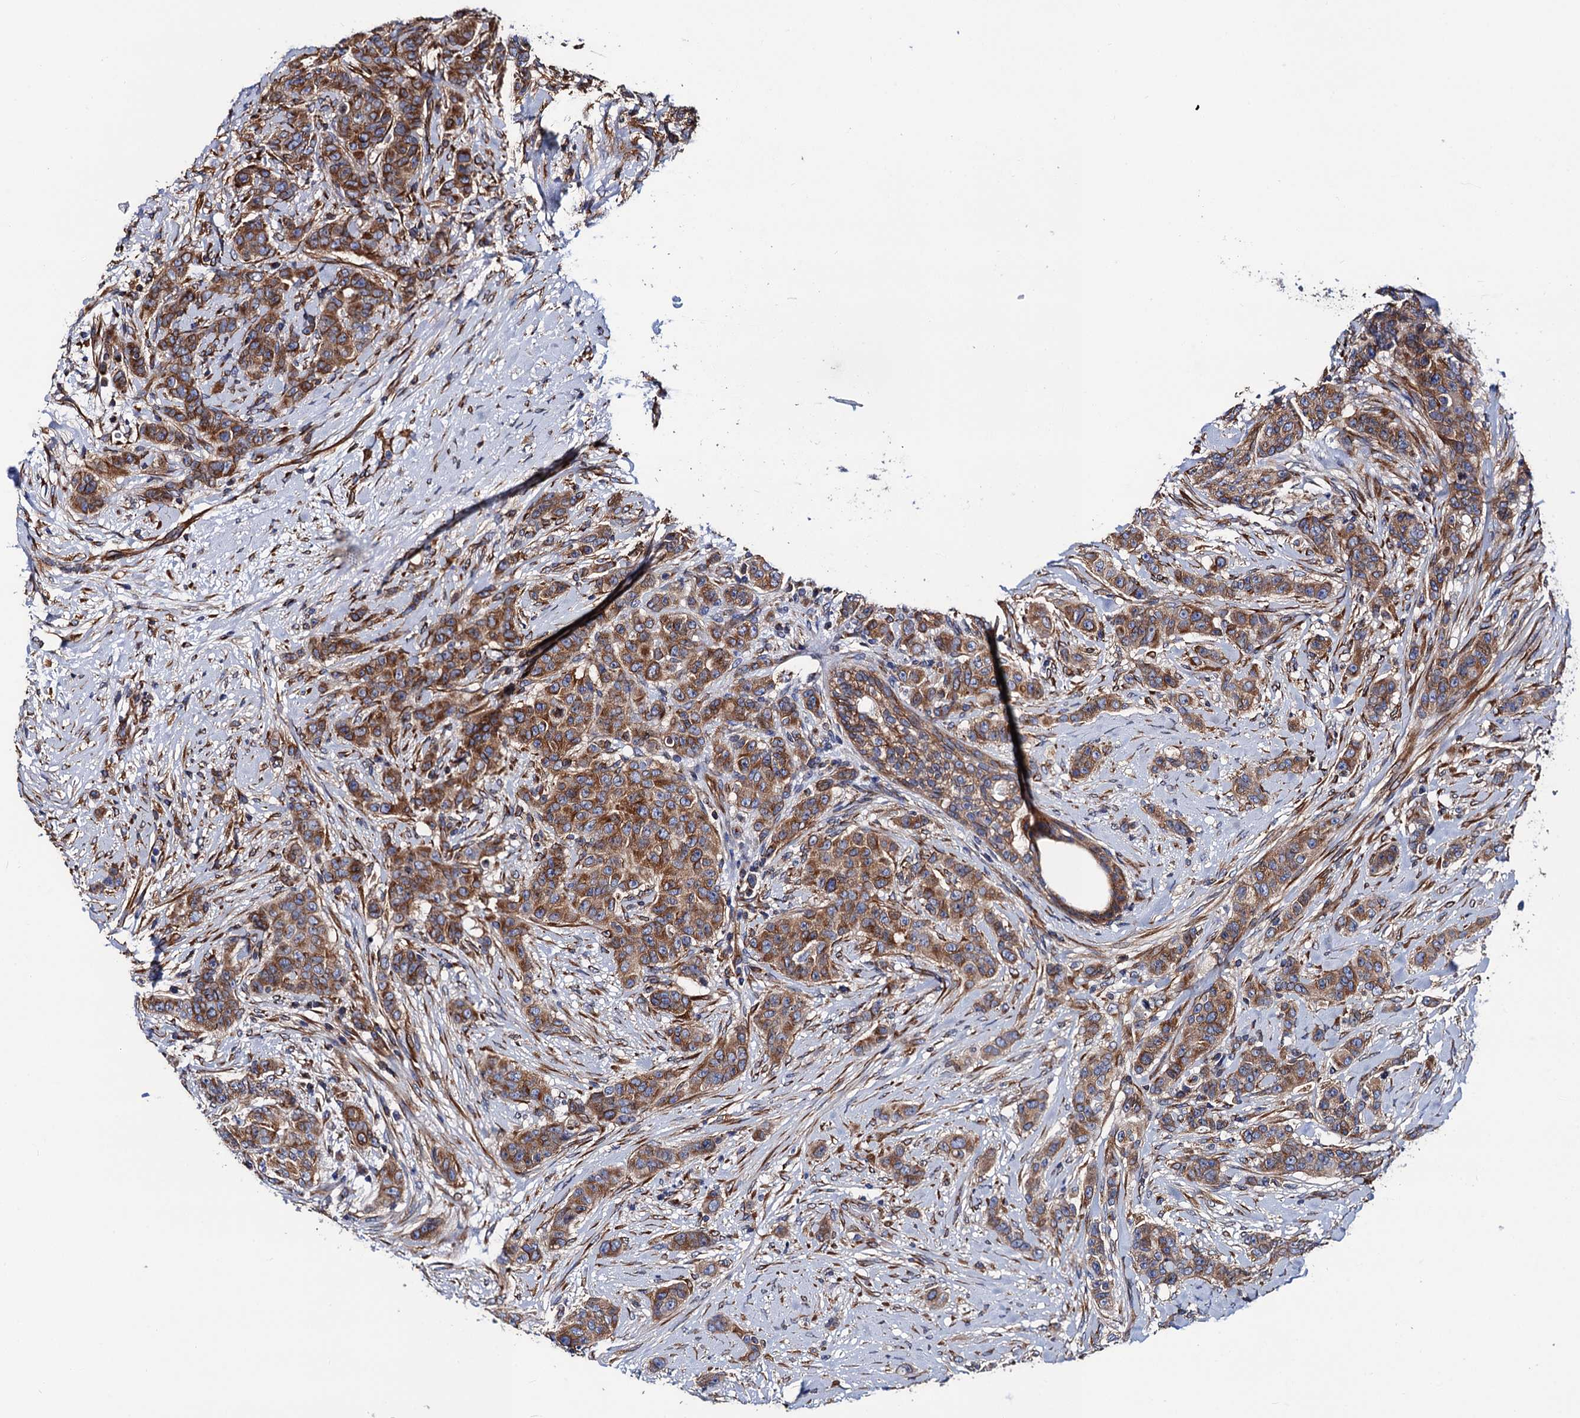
{"staining": {"intensity": "moderate", "quantity": ">75%", "location": "cytoplasmic/membranous"}, "tissue": "breast cancer", "cell_type": "Tumor cells", "image_type": "cancer", "snomed": [{"axis": "morphology", "description": "Duct carcinoma"}, {"axis": "topography", "description": "Breast"}], "caption": "A medium amount of moderate cytoplasmic/membranous positivity is appreciated in about >75% of tumor cells in breast cancer tissue.", "gene": "ZDHHC18", "patient": {"sex": "female", "age": 40}}